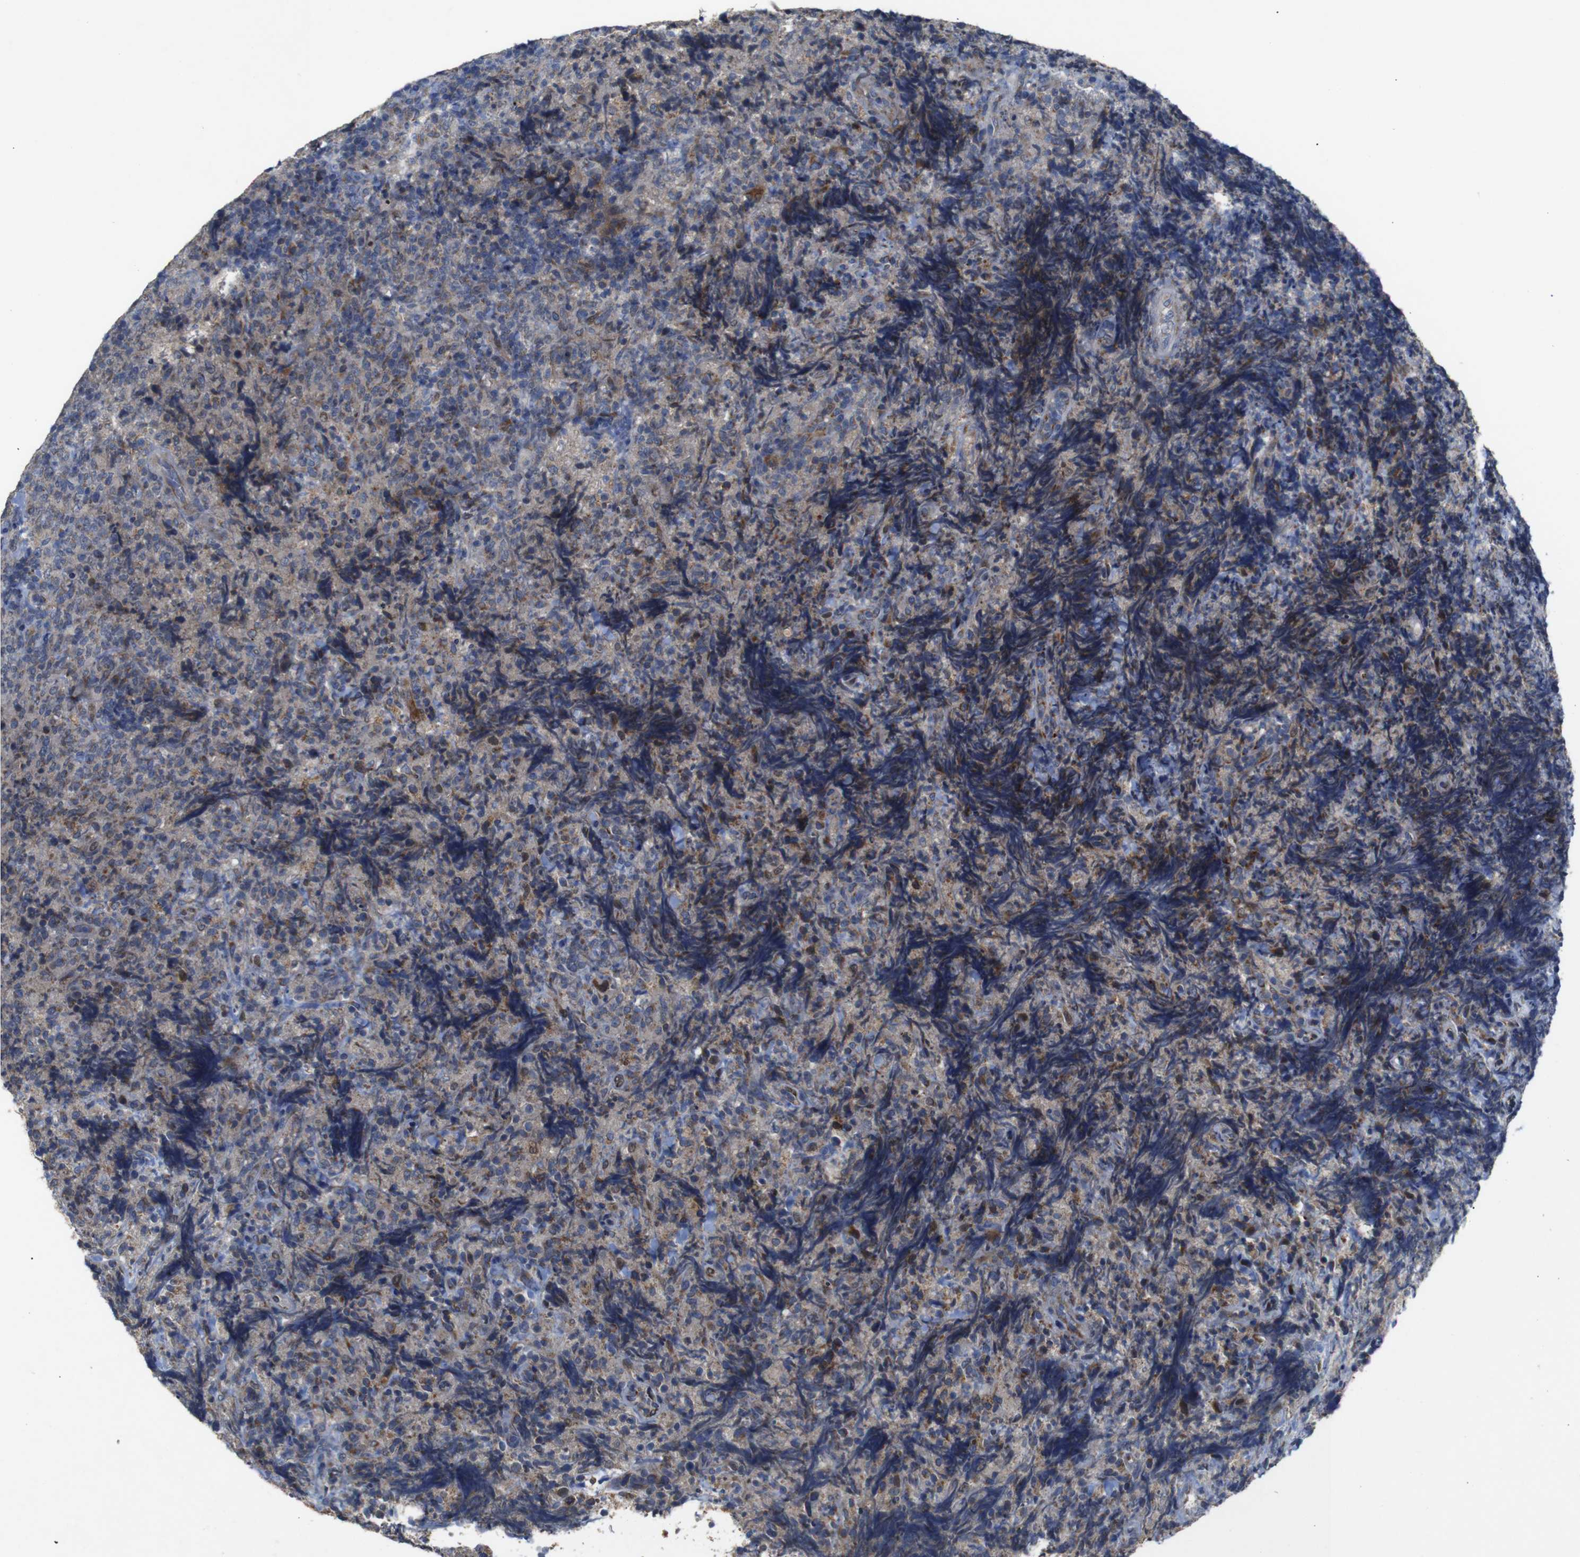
{"staining": {"intensity": "moderate", "quantity": "25%-75%", "location": "cytoplasmic/membranous"}, "tissue": "lymphoma", "cell_type": "Tumor cells", "image_type": "cancer", "snomed": [{"axis": "morphology", "description": "Malignant lymphoma, non-Hodgkin's type, High grade"}, {"axis": "topography", "description": "Tonsil"}], "caption": "Lymphoma tissue reveals moderate cytoplasmic/membranous expression in approximately 25%-75% of tumor cells, visualized by immunohistochemistry.", "gene": "CHST10", "patient": {"sex": "female", "age": 36}}